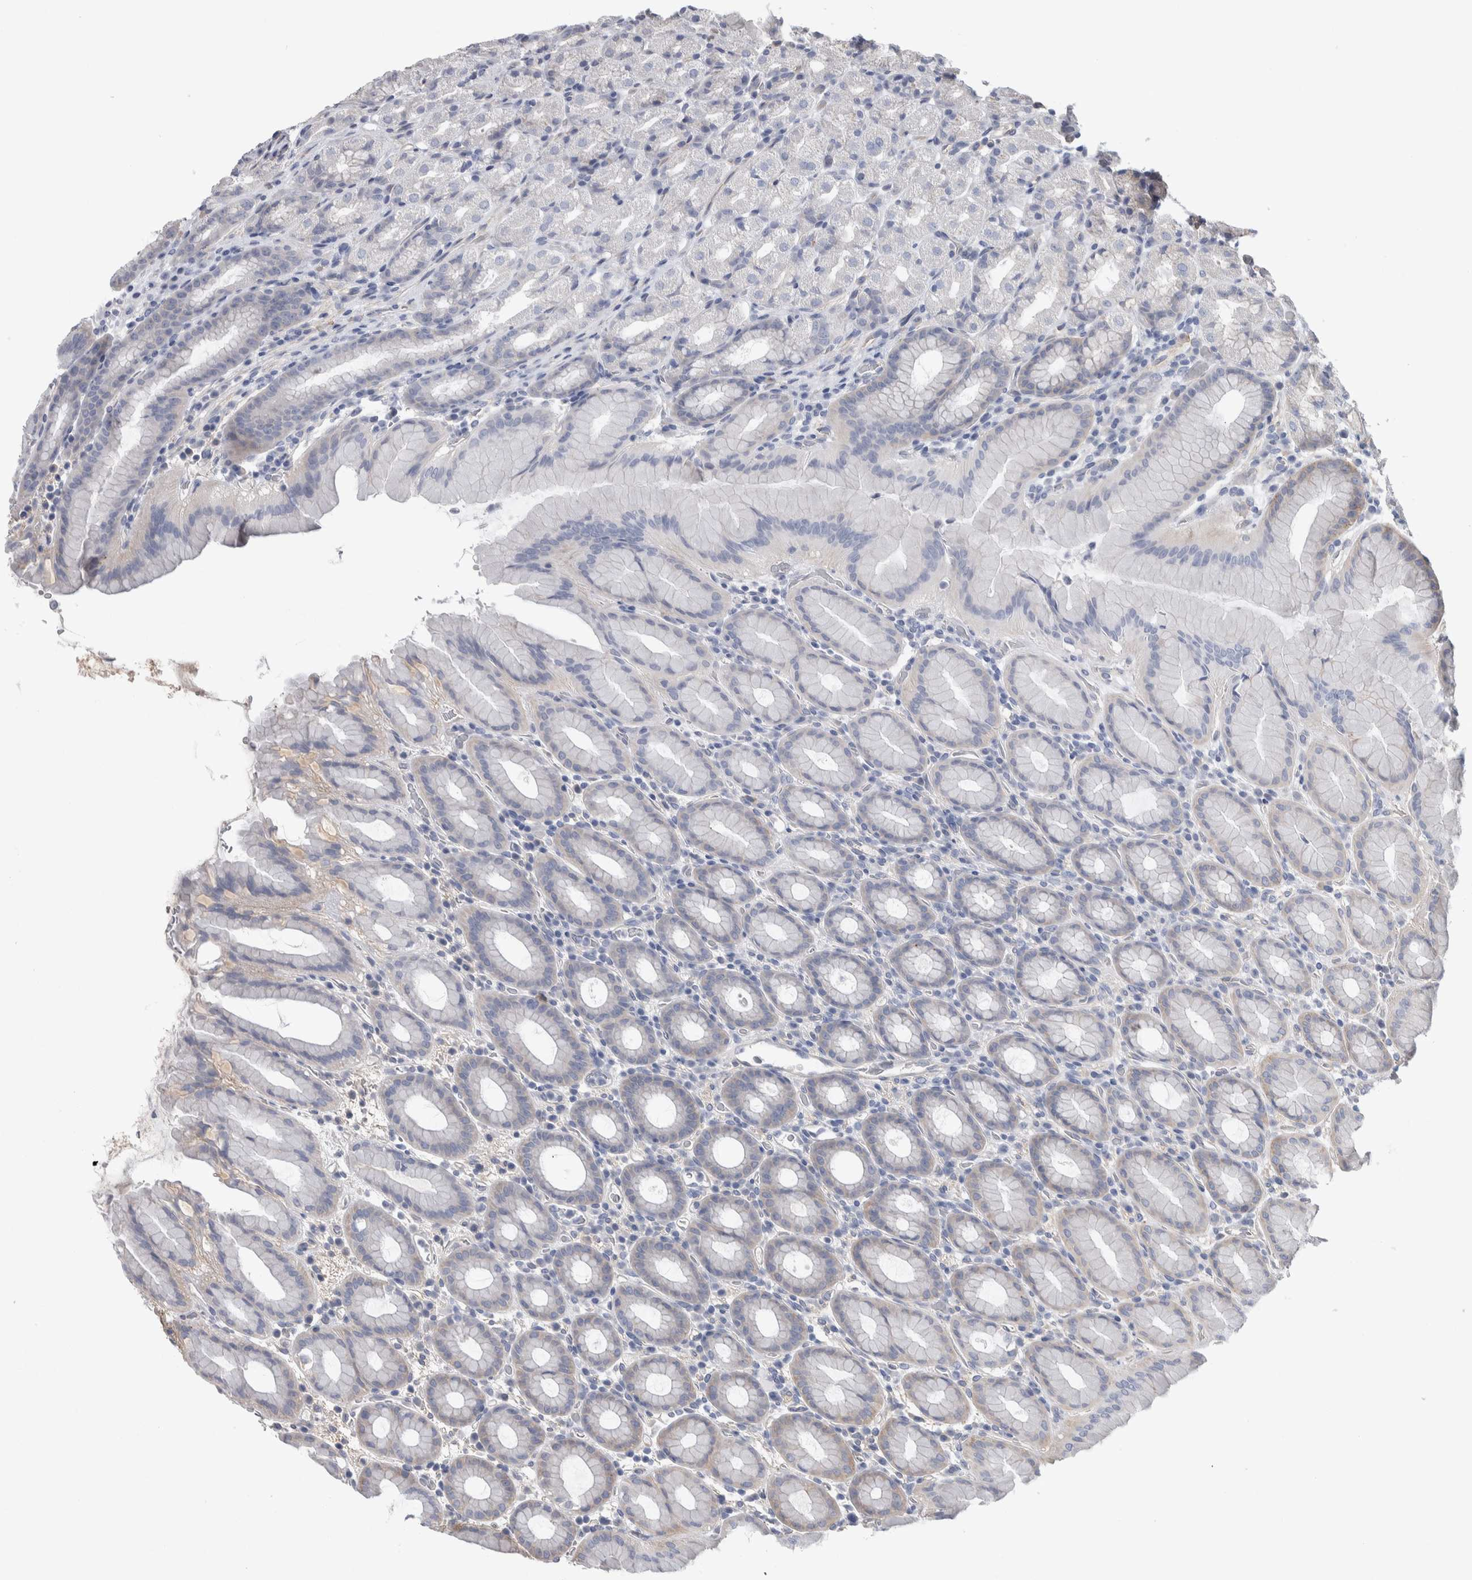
{"staining": {"intensity": "weak", "quantity": "<25%", "location": "cytoplasmic/membranous"}, "tissue": "stomach", "cell_type": "Glandular cells", "image_type": "normal", "snomed": [{"axis": "morphology", "description": "Normal tissue, NOS"}, {"axis": "topography", "description": "Stomach, upper"}], "caption": "Photomicrograph shows no significant protein staining in glandular cells of normal stomach. (DAB (3,3'-diaminobenzidine) immunohistochemistry, high magnification).", "gene": "GCNA", "patient": {"sex": "male", "age": 68}}